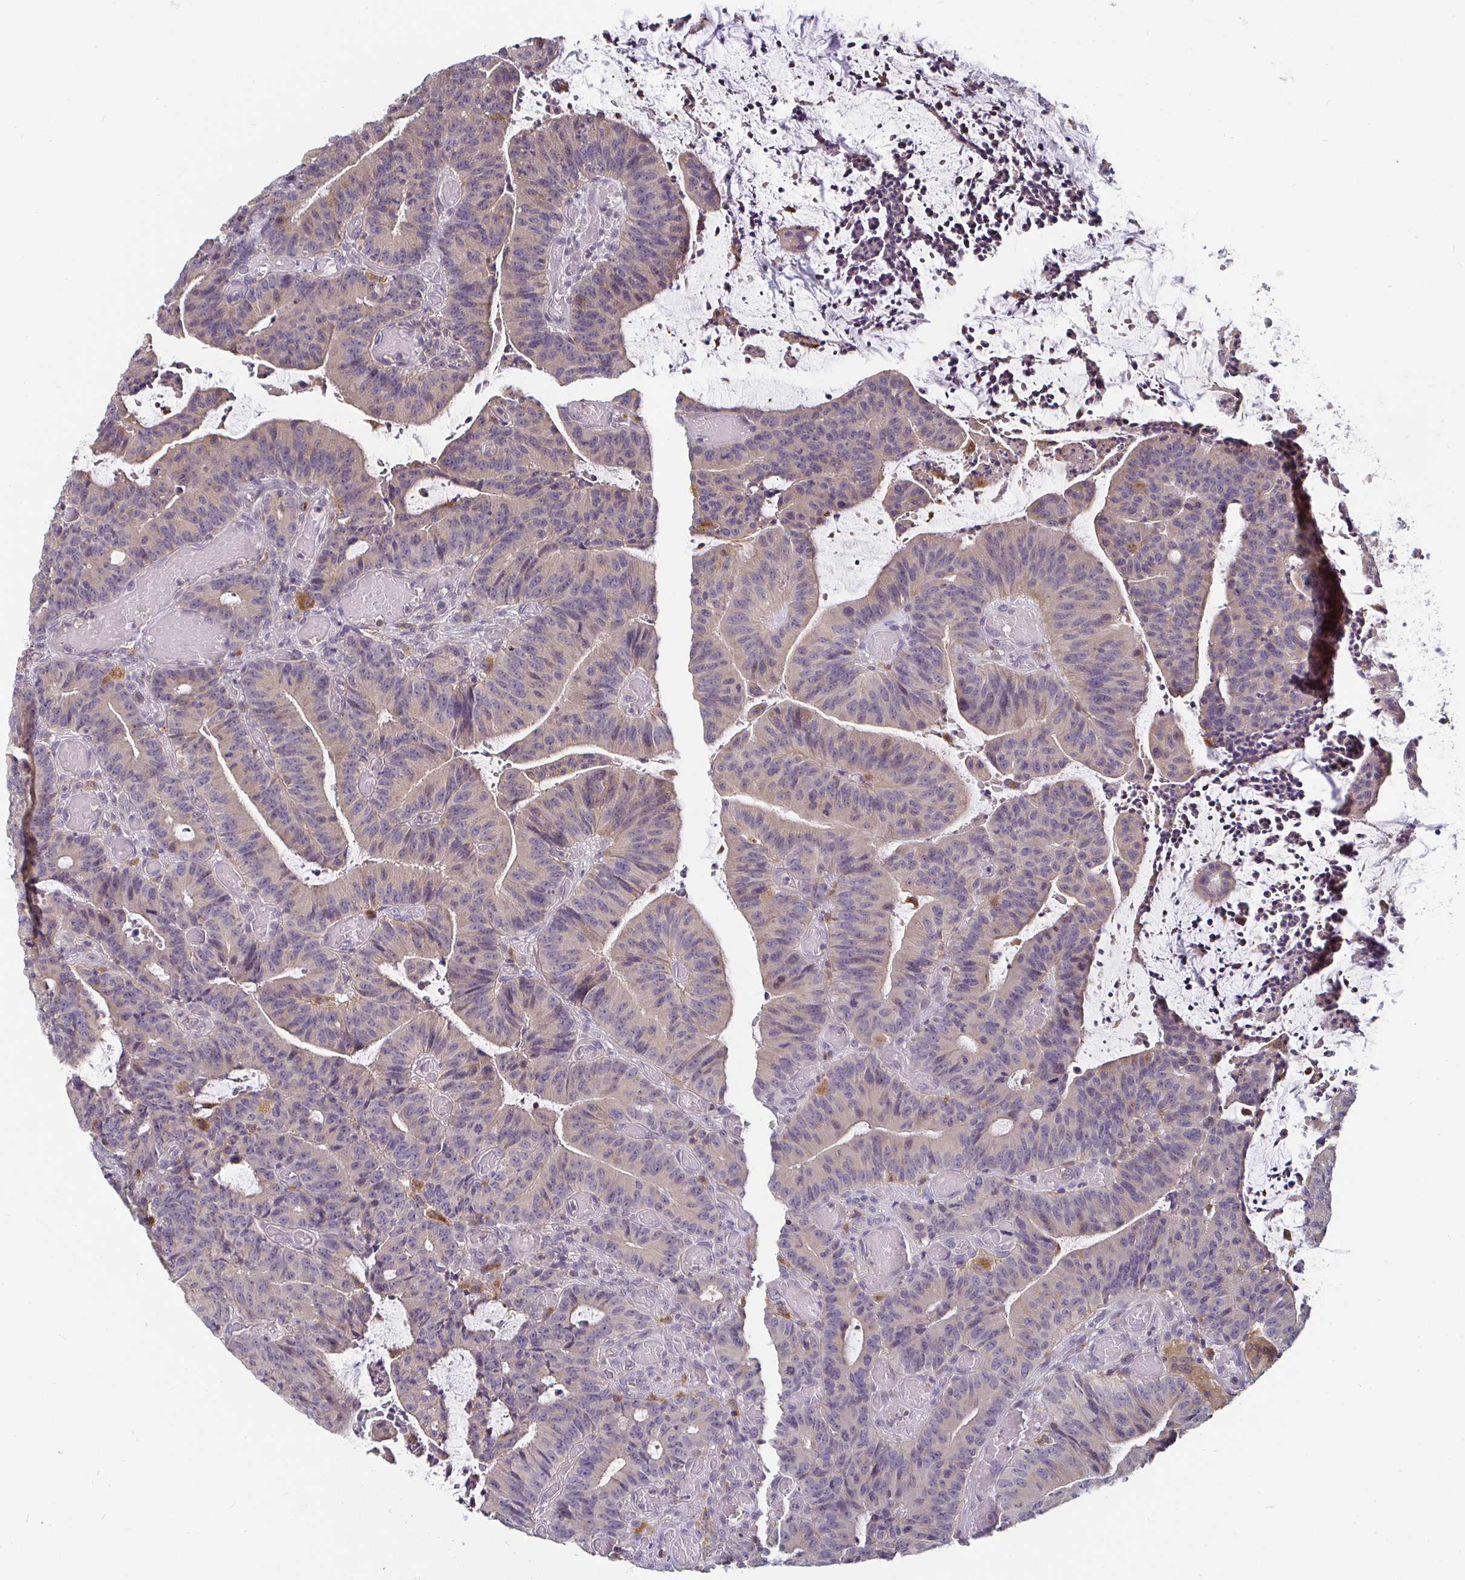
{"staining": {"intensity": "negative", "quantity": "none", "location": "none"}, "tissue": "colorectal cancer", "cell_type": "Tumor cells", "image_type": "cancer", "snomed": [{"axis": "morphology", "description": "Adenocarcinoma, NOS"}, {"axis": "topography", "description": "Colon"}], "caption": "Histopathology image shows no significant protein staining in tumor cells of colorectal cancer (adenocarcinoma).", "gene": "CDH18", "patient": {"sex": "female", "age": 78}}